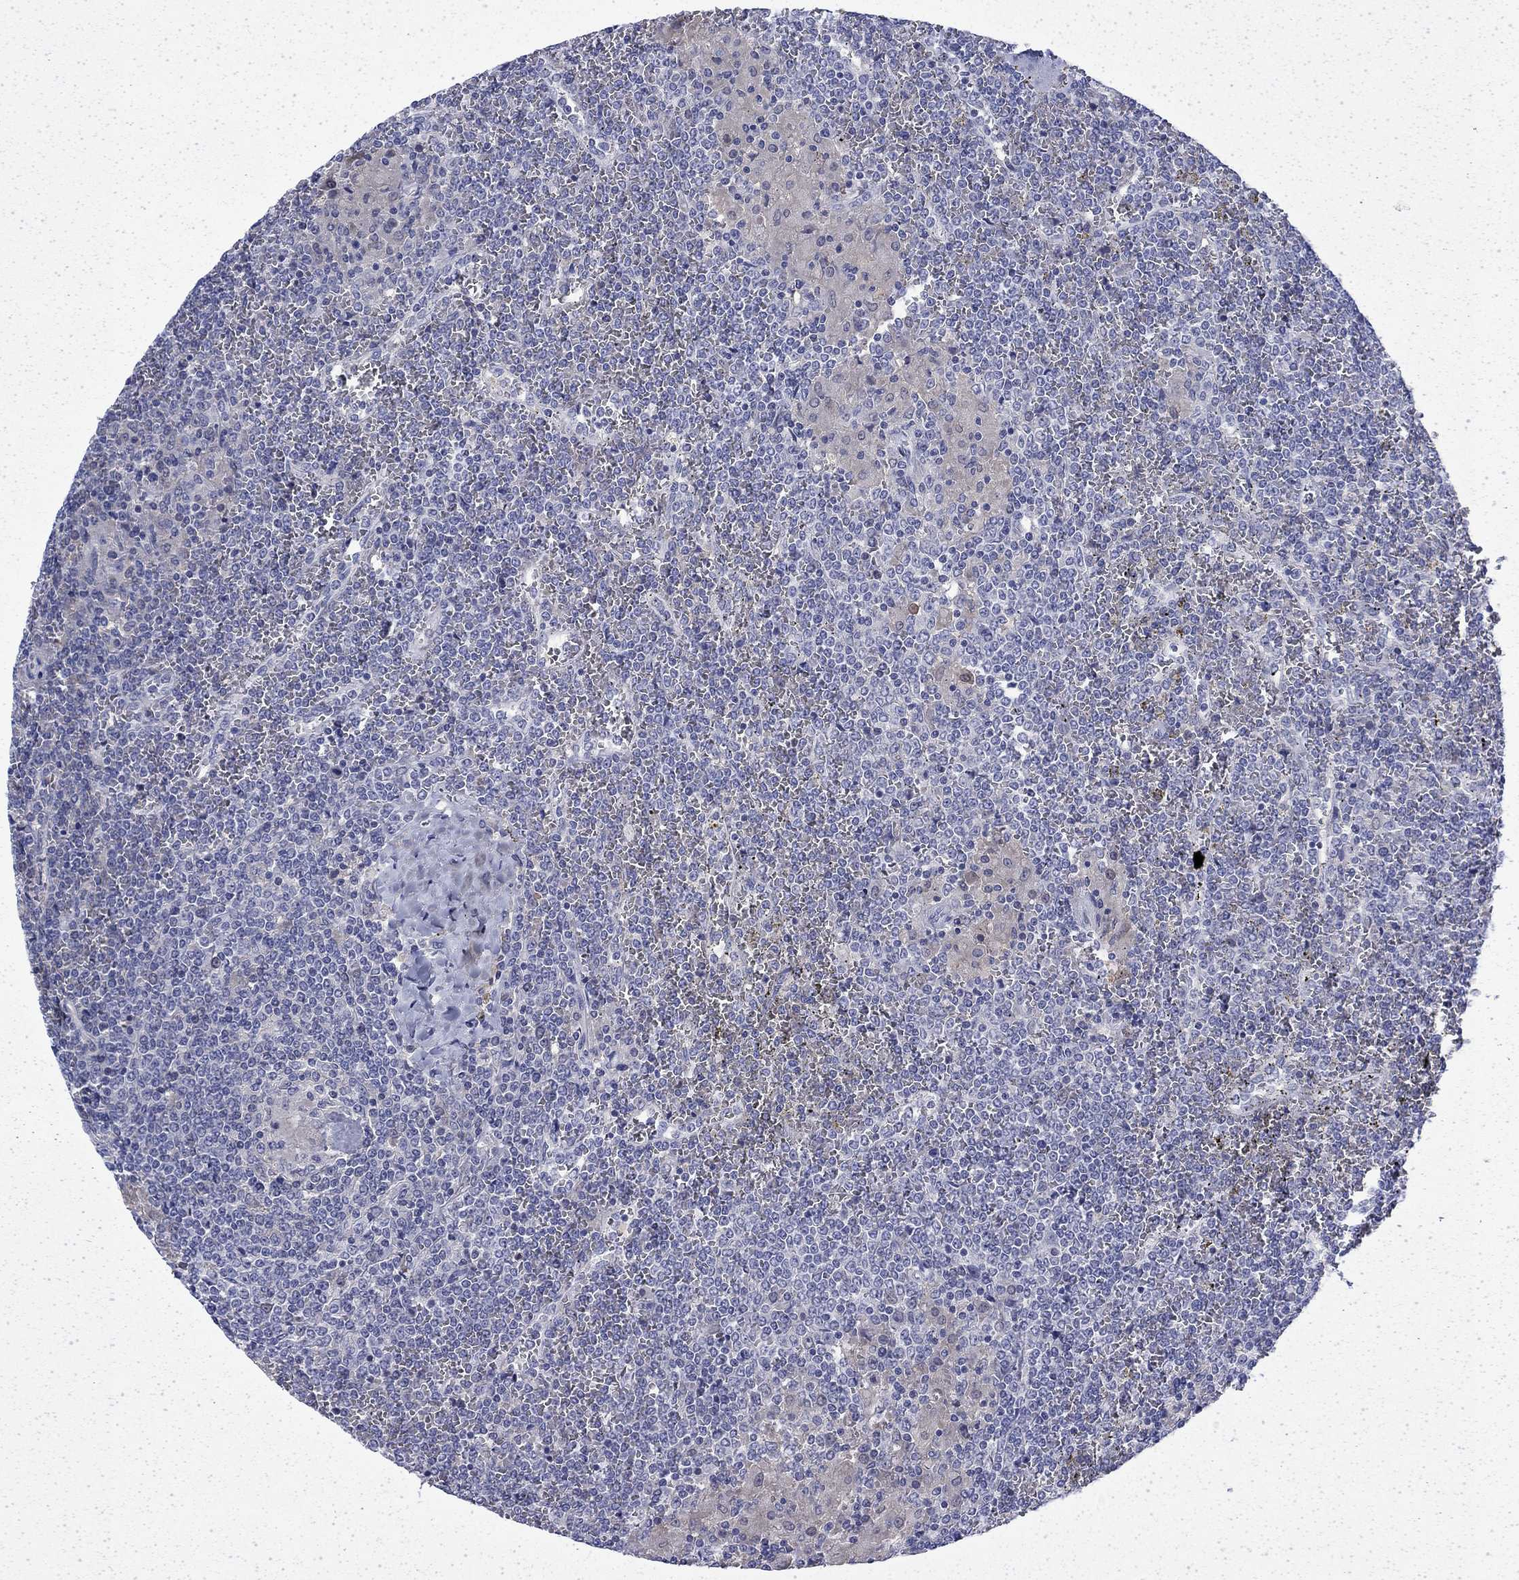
{"staining": {"intensity": "negative", "quantity": "none", "location": "none"}, "tissue": "lymphoma", "cell_type": "Tumor cells", "image_type": "cancer", "snomed": [{"axis": "morphology", "description": "Malignant lymphoma, non-Hodgkin's type, Low grade"}, {"axis": "topography", "description": "Spleen"}], "caption": "Immunohistochemistry (IHC) micrograph of neoplastic tissue: lymphoma stained with DAB shows no significant protein positivity in tumor cells.", "gene": "ENPP6", "patient": {"sex": "female", "age": 19}}